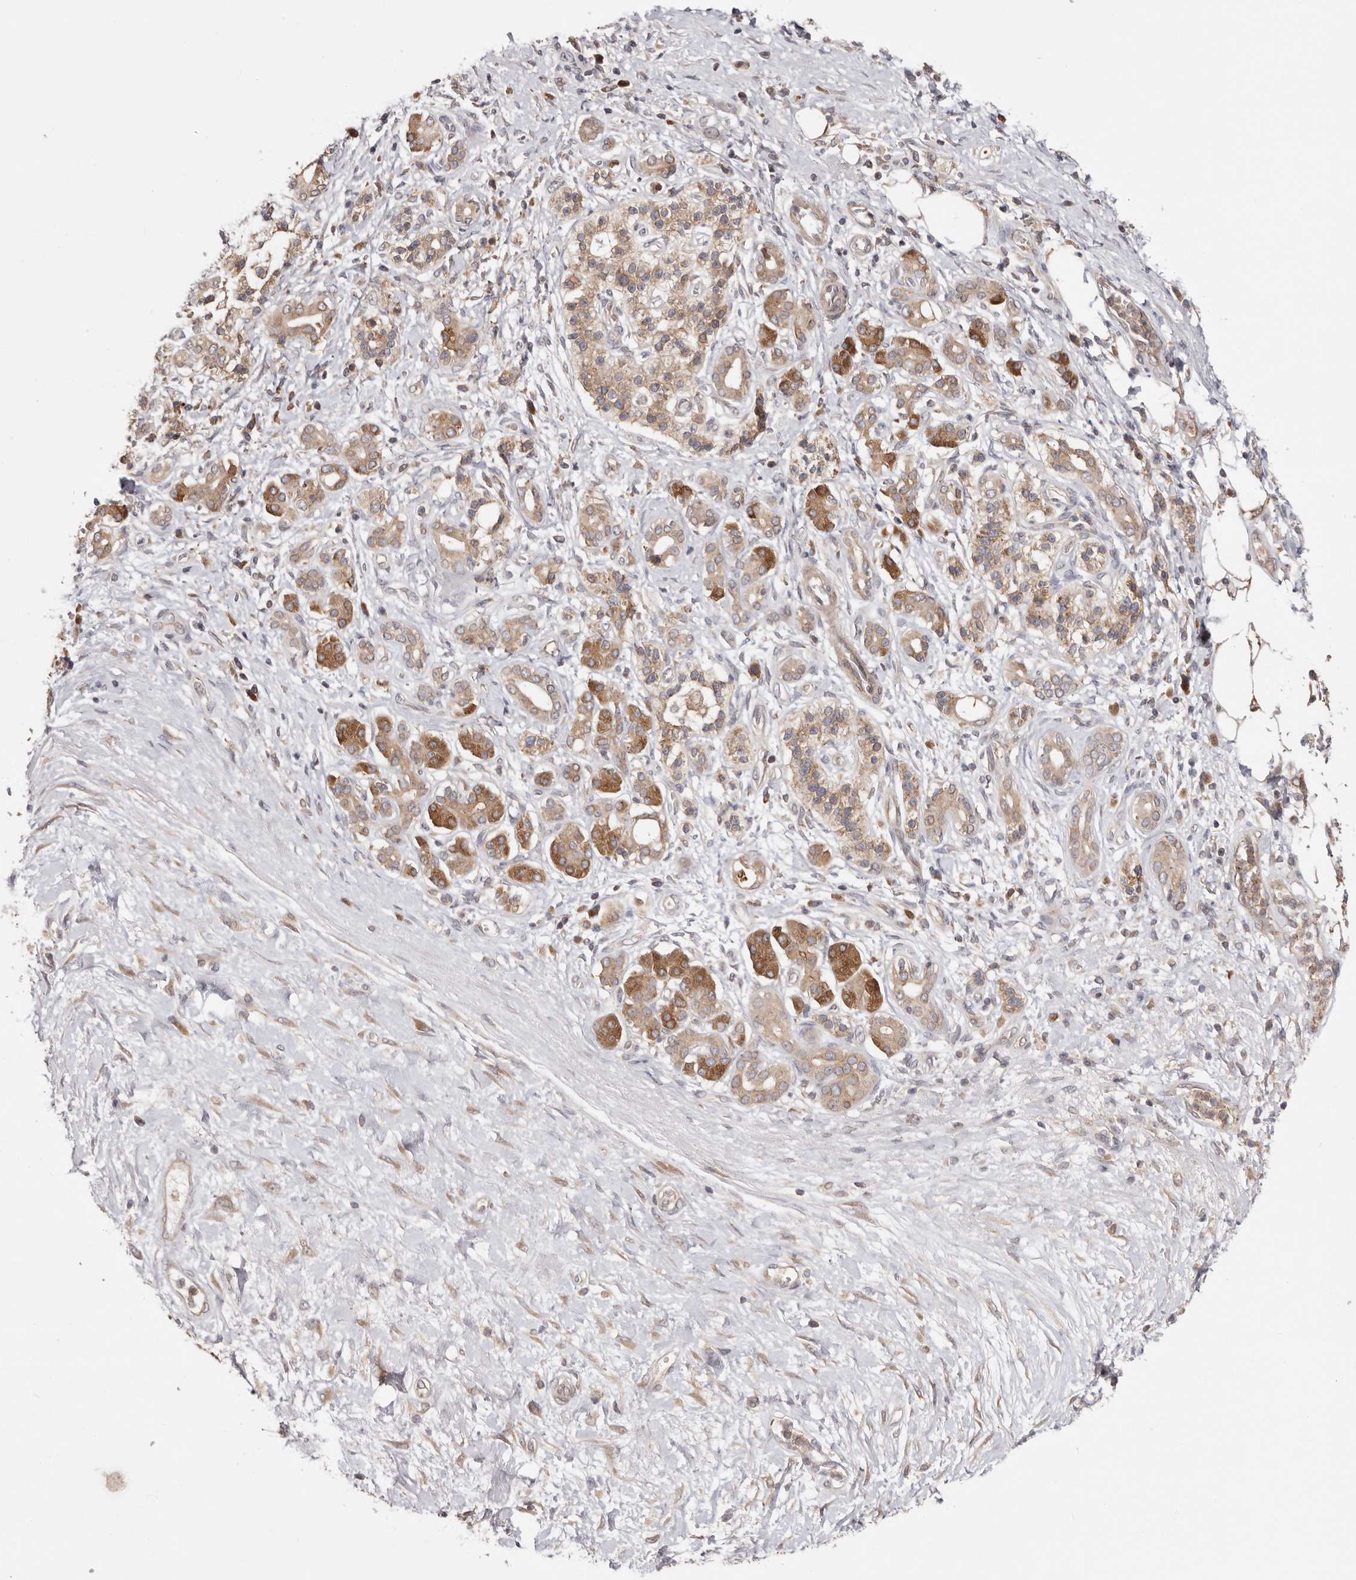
{"staining": {"intensity": "moderate", "quantity": ">75%", "location": "cytoplasmic/membranous"}, "tissue": "pancreatic cancer", "cell_type": "Tumor cells", "image_type": "cancer", "snomed": [{"axis": "morphology", "description": "Adenocarcinoma, NOS"}, {"axis": "topography", "description": "Pancreas"}], "caption": "Immunohistochemical staining of pancreatic cancer (adenocarcinoma) demonstrates moderate cytoplasmic/membranous protein staining in approximately >75% of tumor cells. (IHC, brightfield microscopy, high magnification).", "gene": "TMUB1", "patient": {"sex": "male", "age": 78}}